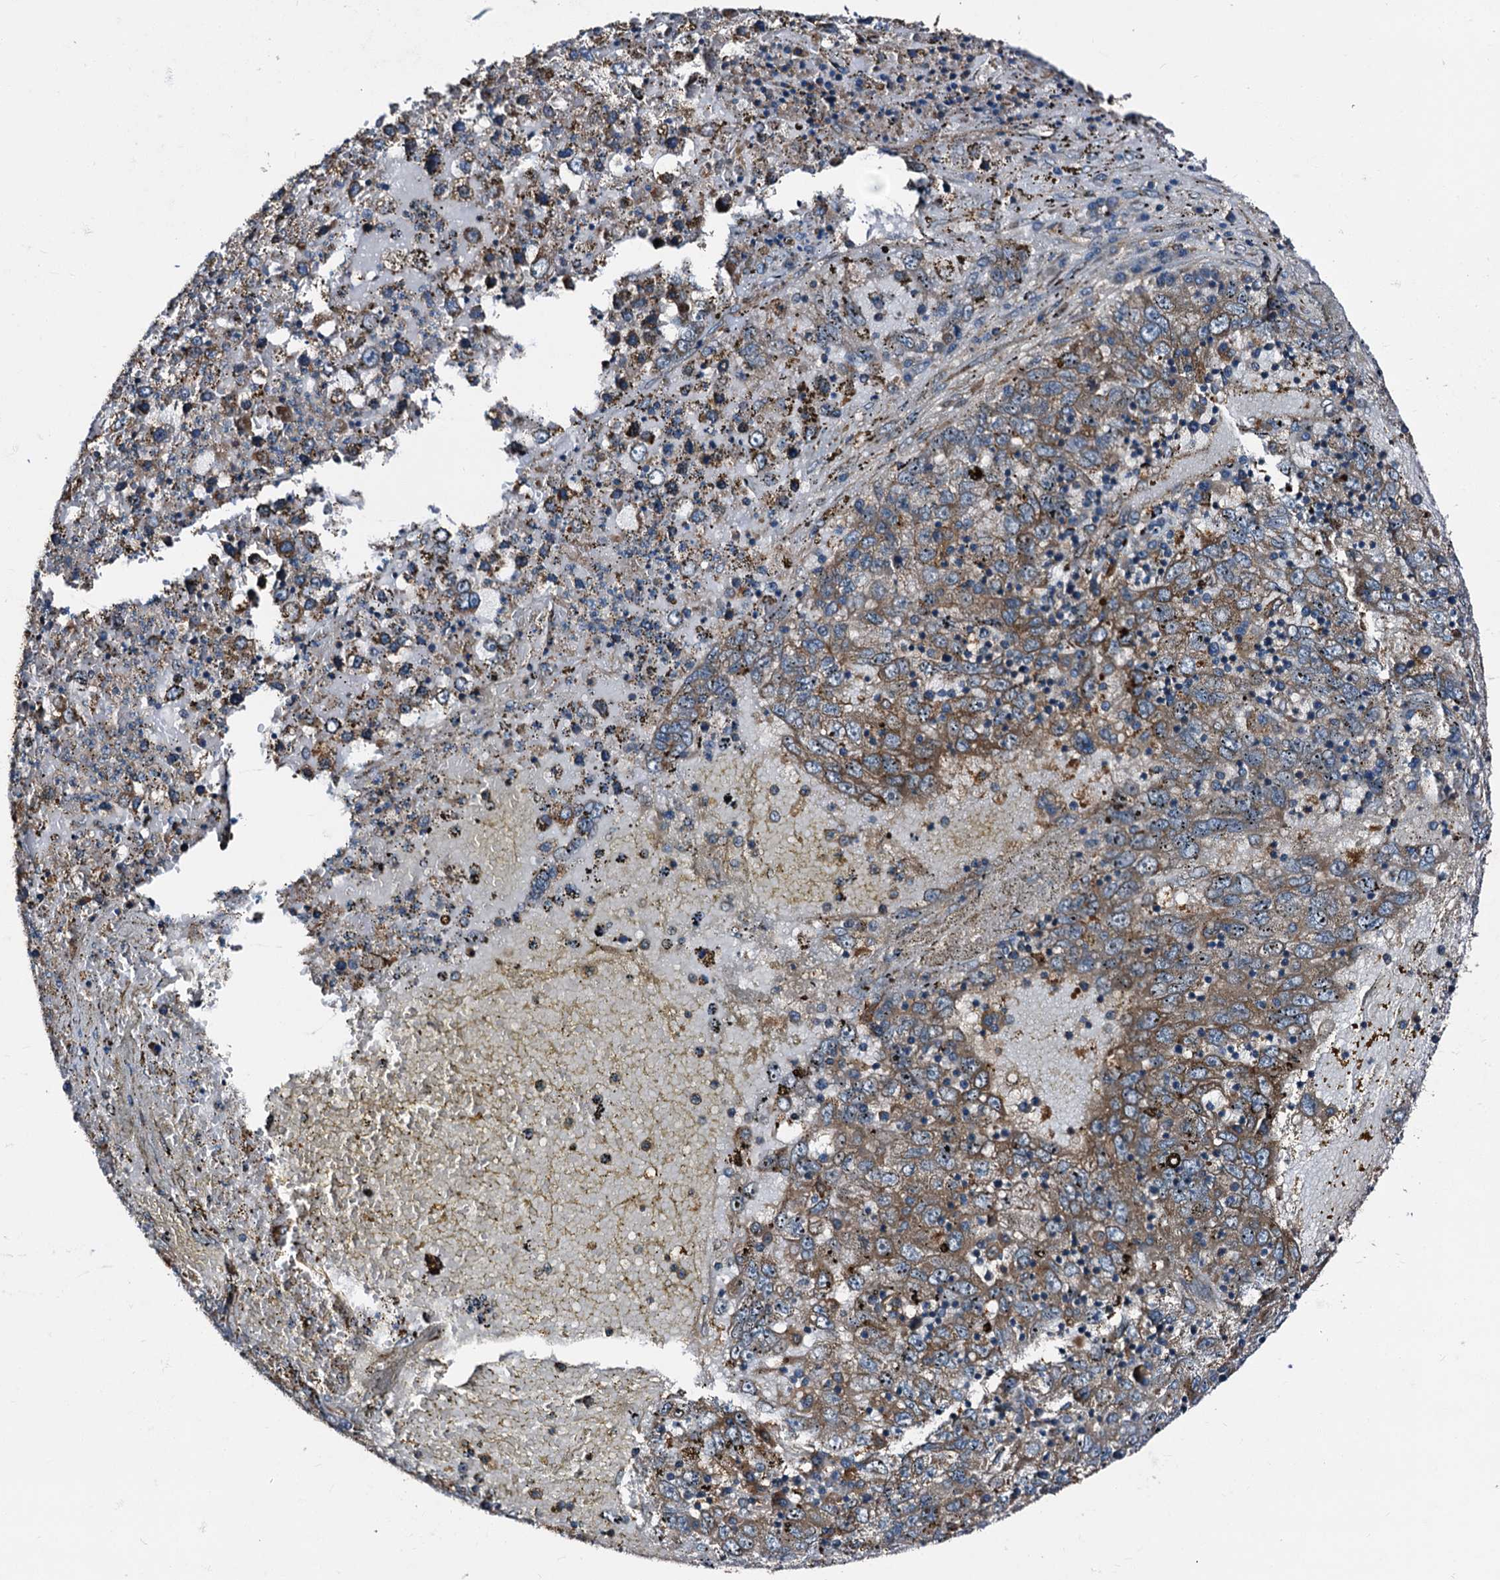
{"staining": {"intensity": "strong", "quantity": "25%-75%", "location": "cytoplasmic/membranous"}, "tissue": "liver cancer", "cell_type": "Tumor cells", "image_type": "cancer", "snomed": [{"axis": "morphology", "description": "Carcinoma, Hepatocellular, NOS"}, {"axis": "topography", "description": "Liver"}], "caption": "Immunohistochemical staining of human hepatocellular carcinoma (liver) reveals high levels of strong cytoplasmic/membranous positivity in approximately 25%-75% of tumor cells. (DAB (3,3'-diaminobenzidine) IHC, brown staining for protein, blue staining for nuclei).", "gene": "PEX5", "patient": {"sex": "male", "age": 49}}